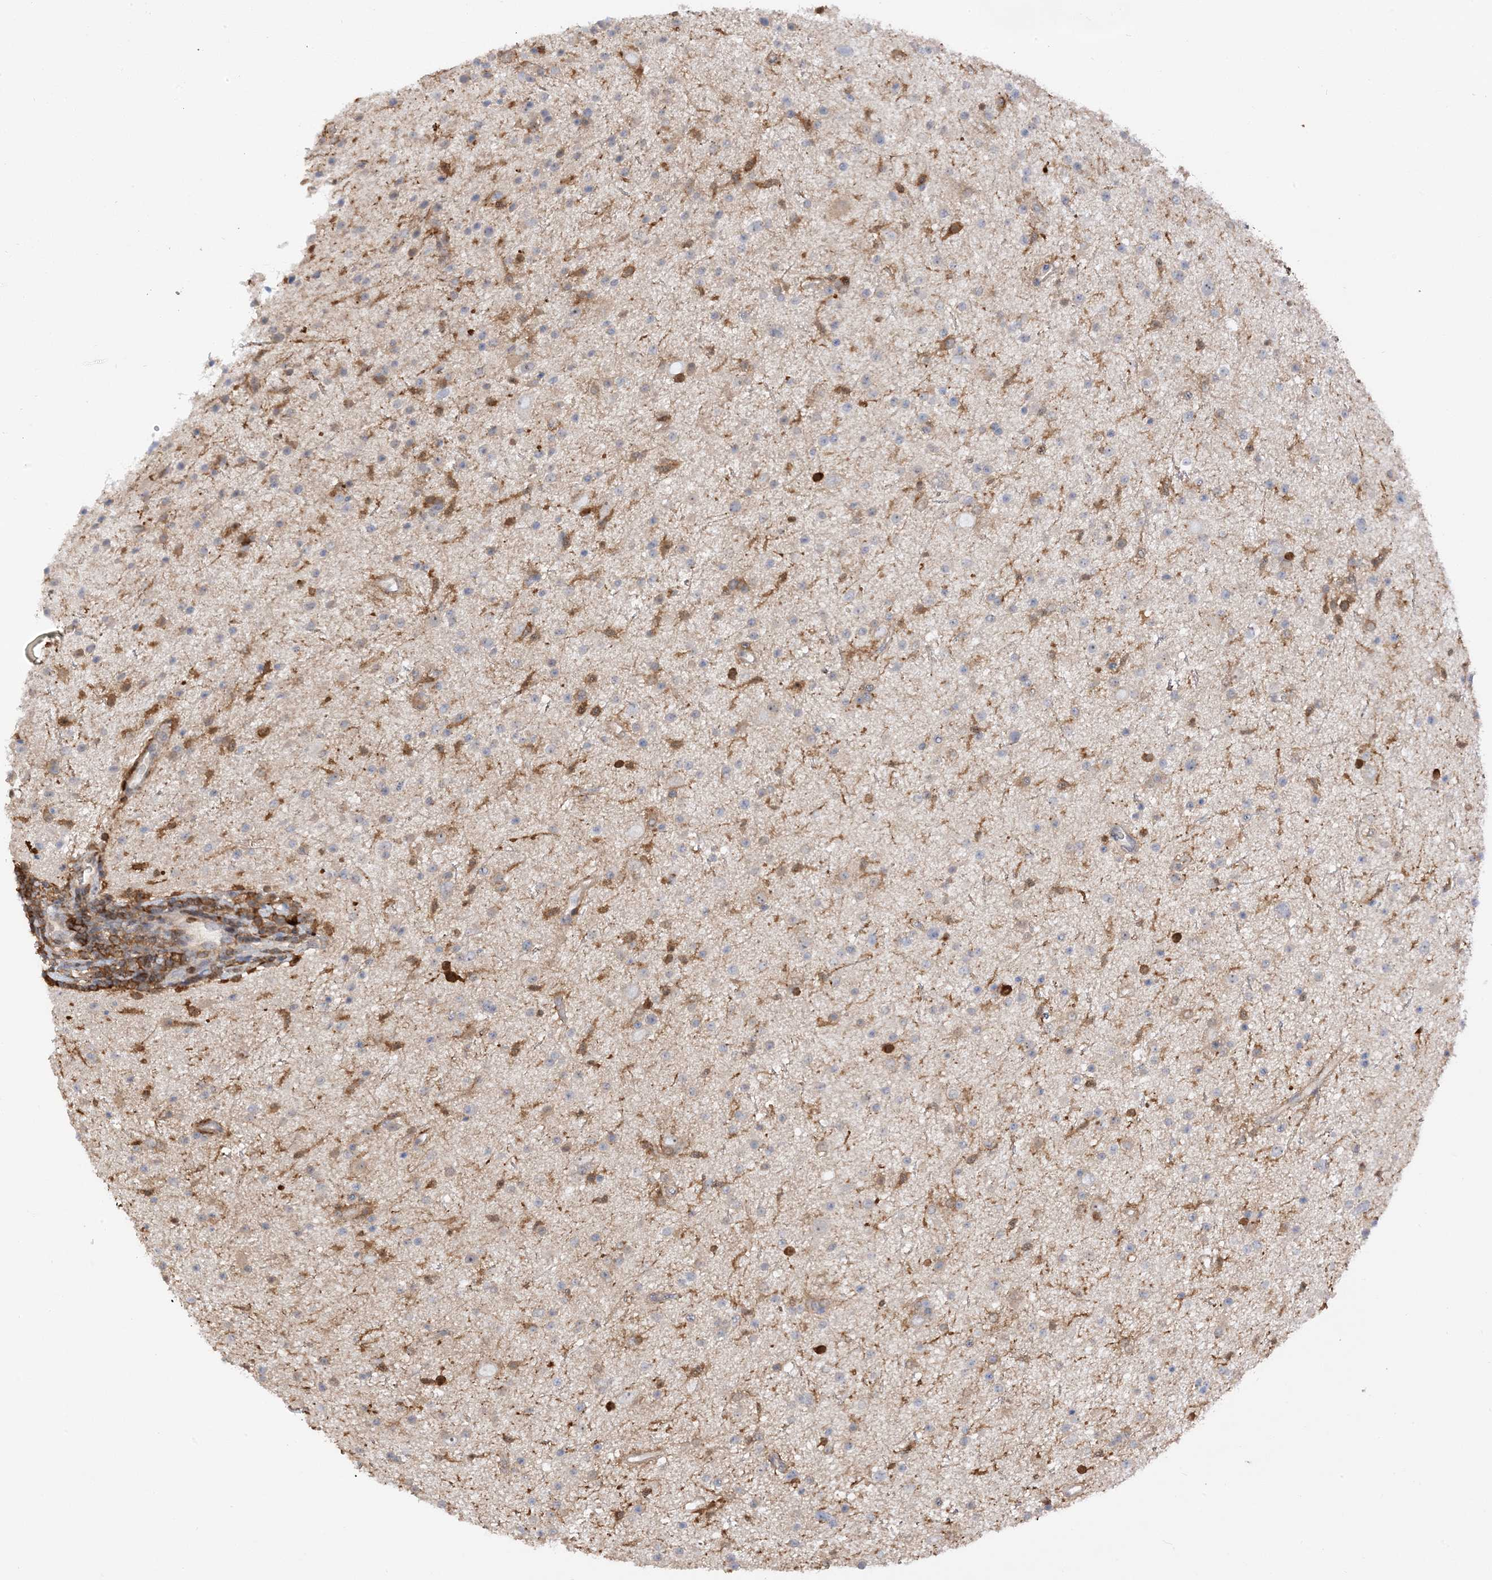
{"staining": {"intensity": "negative", "quantity": "none", "location": "none"}, "tissue": "glioma", "cell_type": "Tumor cells", "image_type": "cancer", "snomed": [{"axis": "morphology", "description": "Glioma, malignant, Low grade"}, {"axis": "topography", "description": "Cerebral cortex"}], "caption": "Tumor cells are negative for protein expression in human glioma.", "gene": "PHACTR2", "patient": {"sex": "female", "age": 39}}